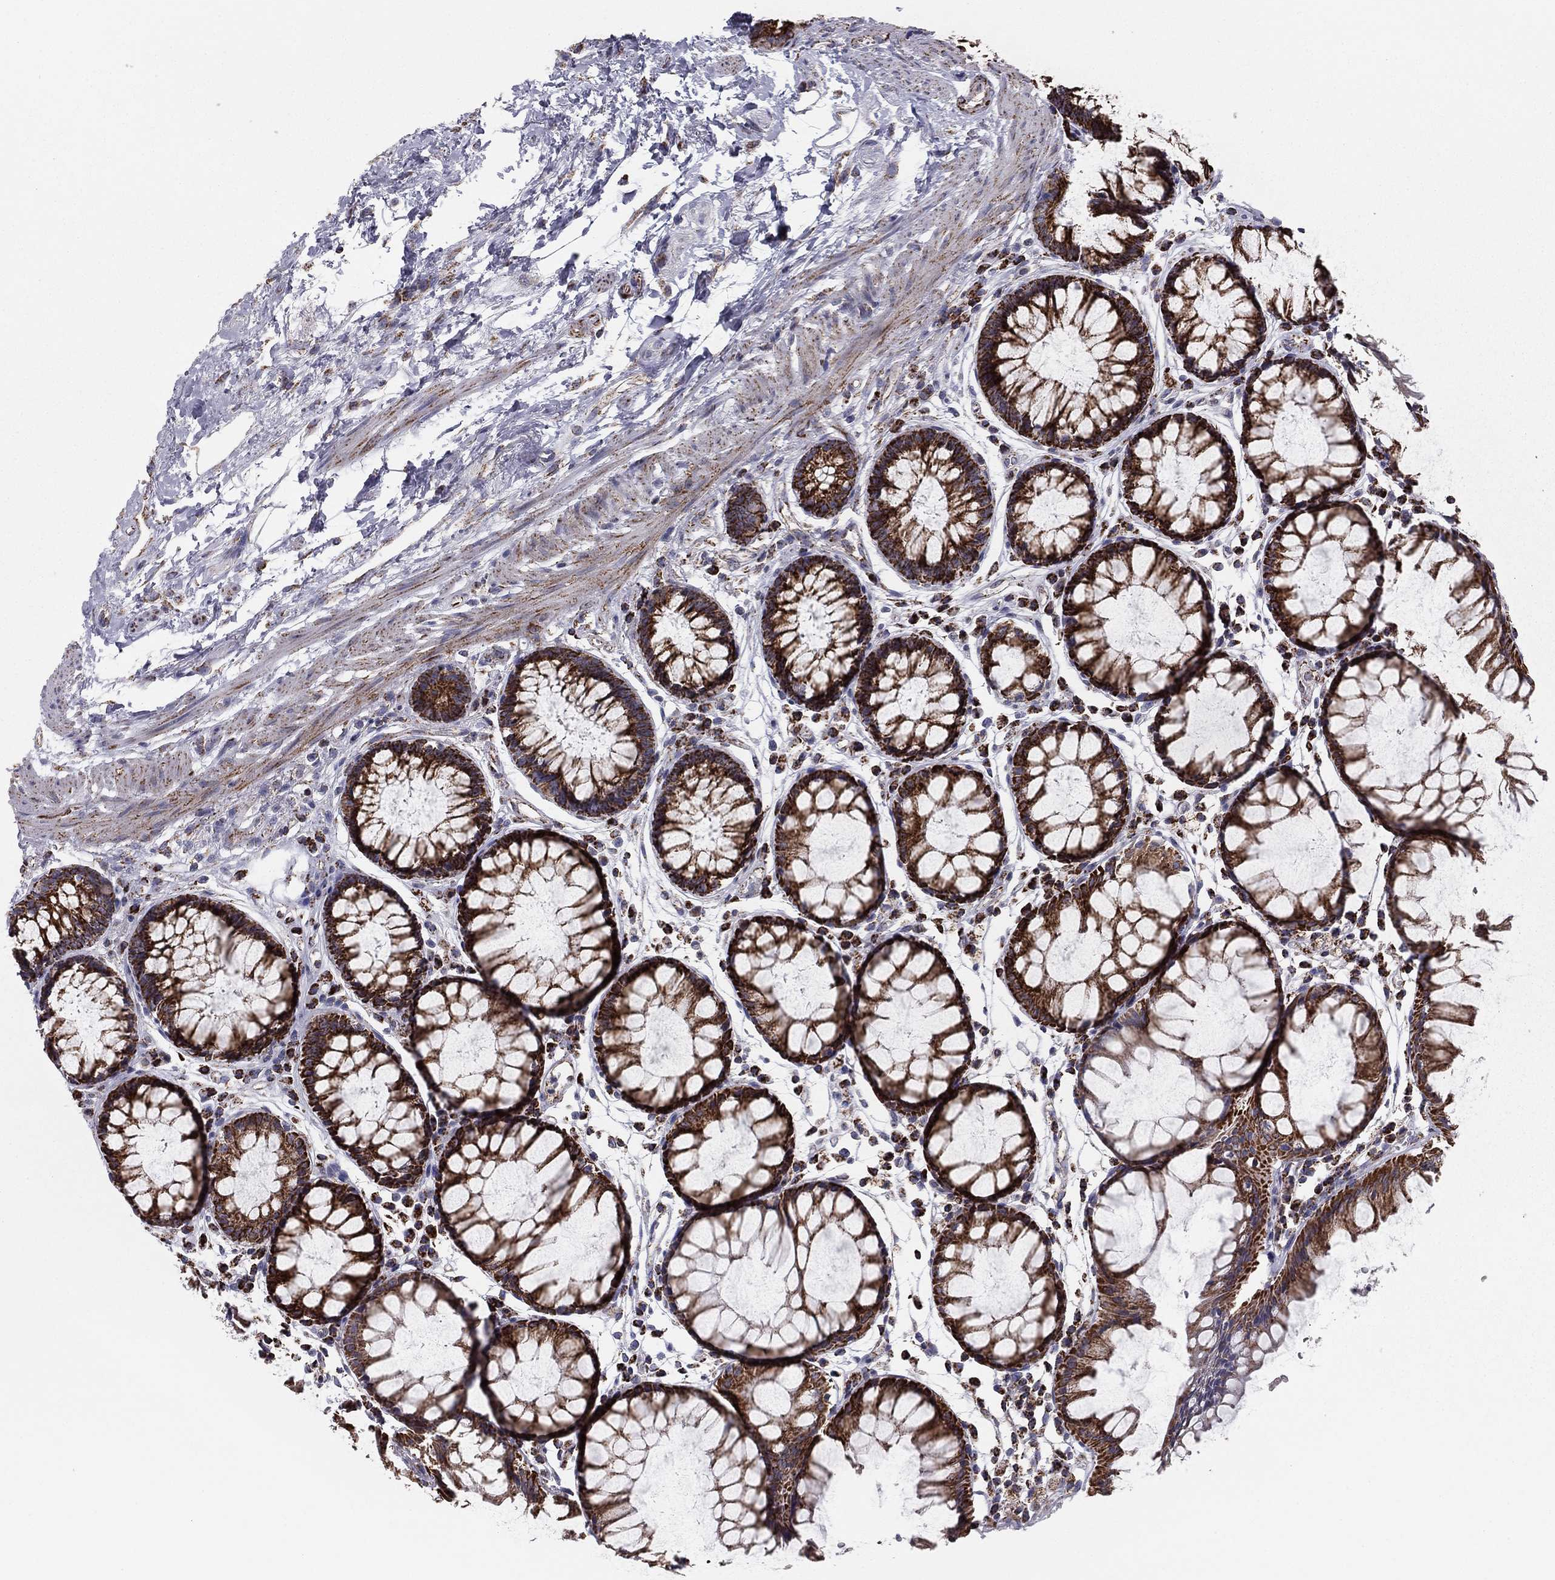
{"staining": {"intensity": "strong", "quantity": ">75%", "location": "cytoplasmic/membranous"}, "tissue": "rectum", "cell_type": "Glandular cells", "image_type": "normal", "snomed": [{"axis": "morphology", "description": "Normal tissue, NOS"}, {"axis": "topography", "description": "Rectum"}], "caption": "Immunohistochemistry of benign human rectum reveals high levels of strong cytoplasmic/membranous staining in approximately >75% of glandular cells.", "gene": "NDUFV1", "patient": {"sex": "female", "age": 68}}